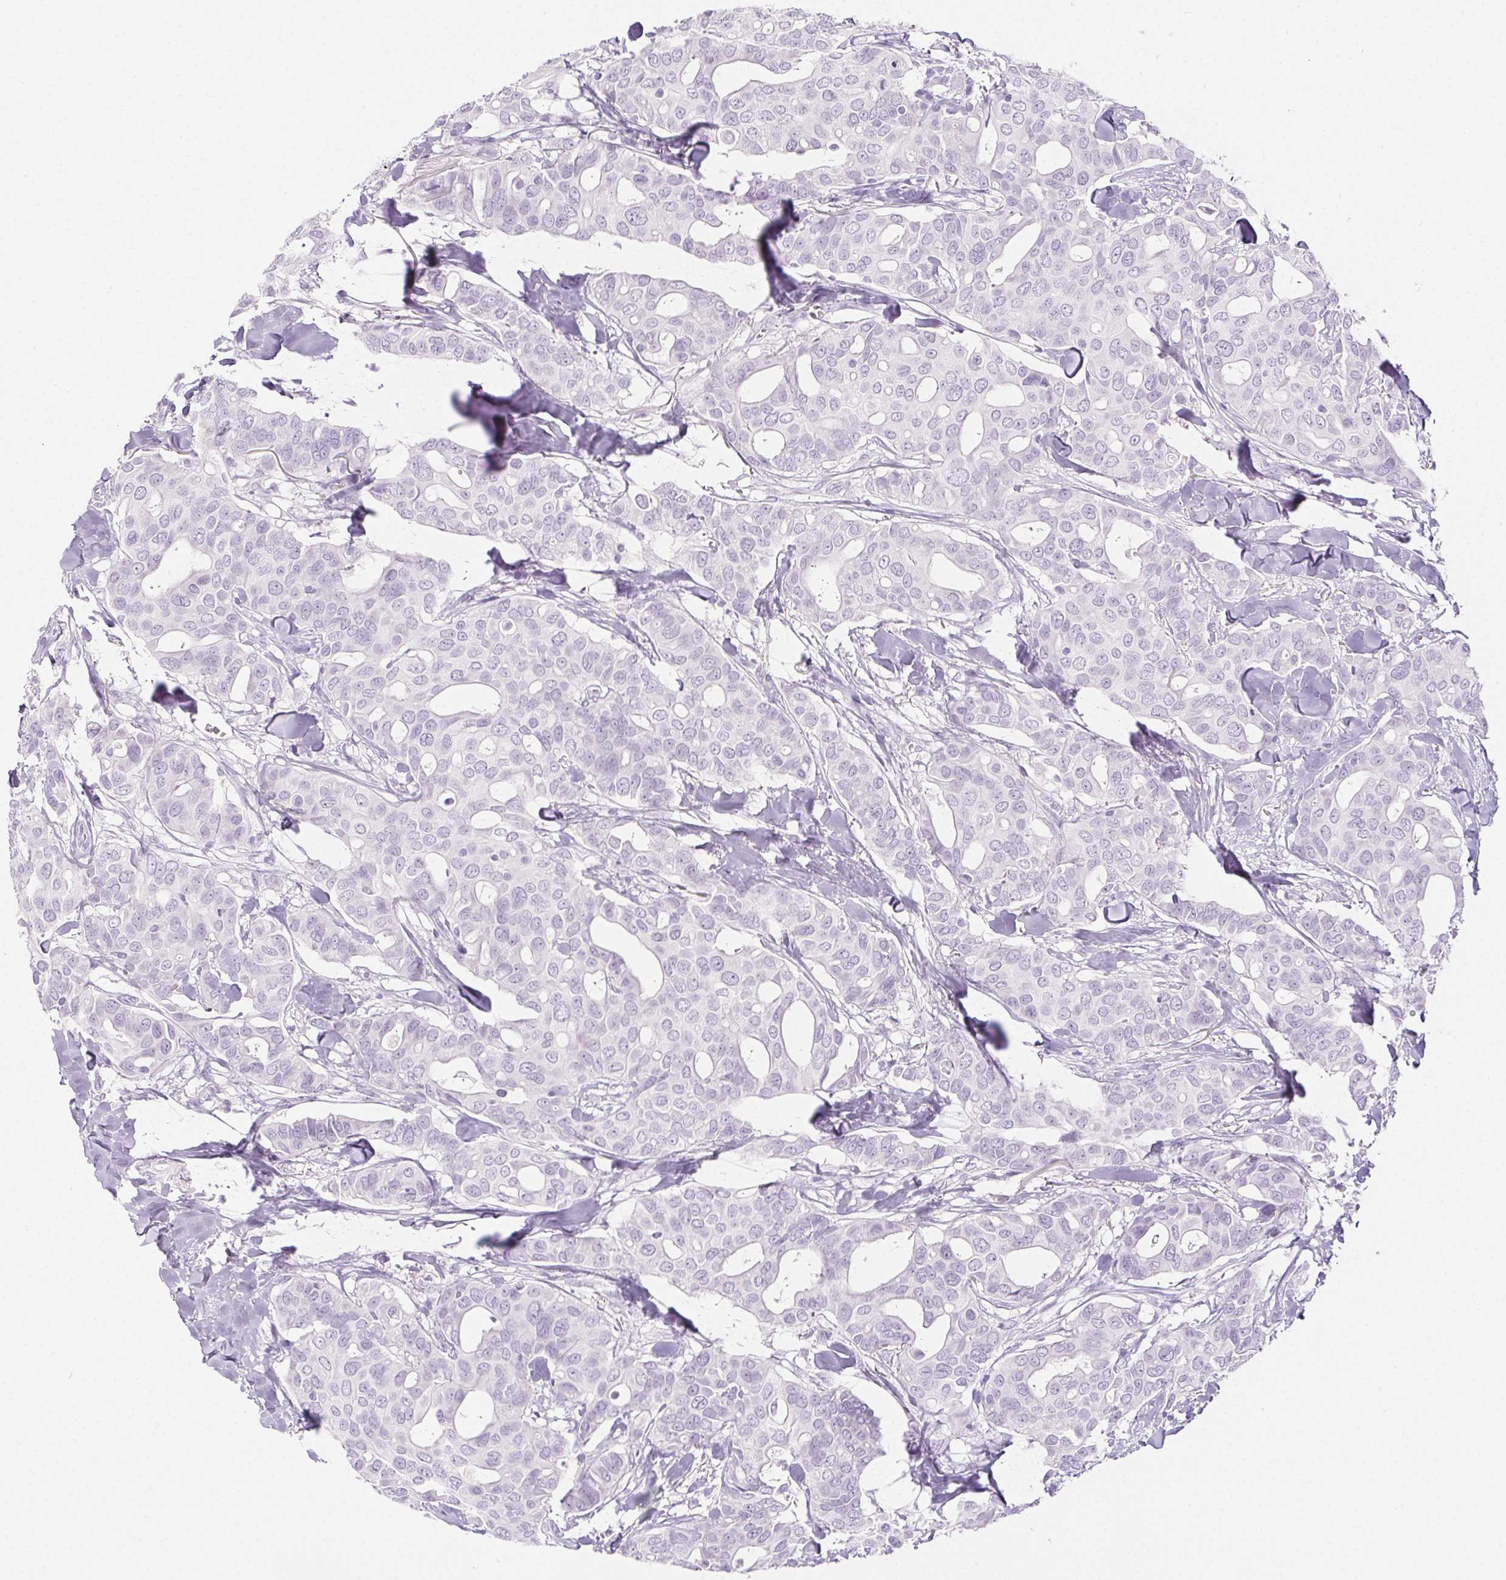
{"staining": {"intensity": "negative", "quantity": "none", "location": "none"}, "tissue": "breast cancer", "cell_type": "Tumor cells", "image_type": "cancer", "snomed": [{"axis": "morphology", "description": "Duct carcinoma"}, {"axis": "topography", "description": "Breast"}], "caption": "This is an immunohistochemistry (IHC) micrograph of human breast cancer (invasive ductal carcinoma). There is no positivity in tumor cells.", "gene": "SPRR3", "patient": {"sex": "female", "age": 54}}